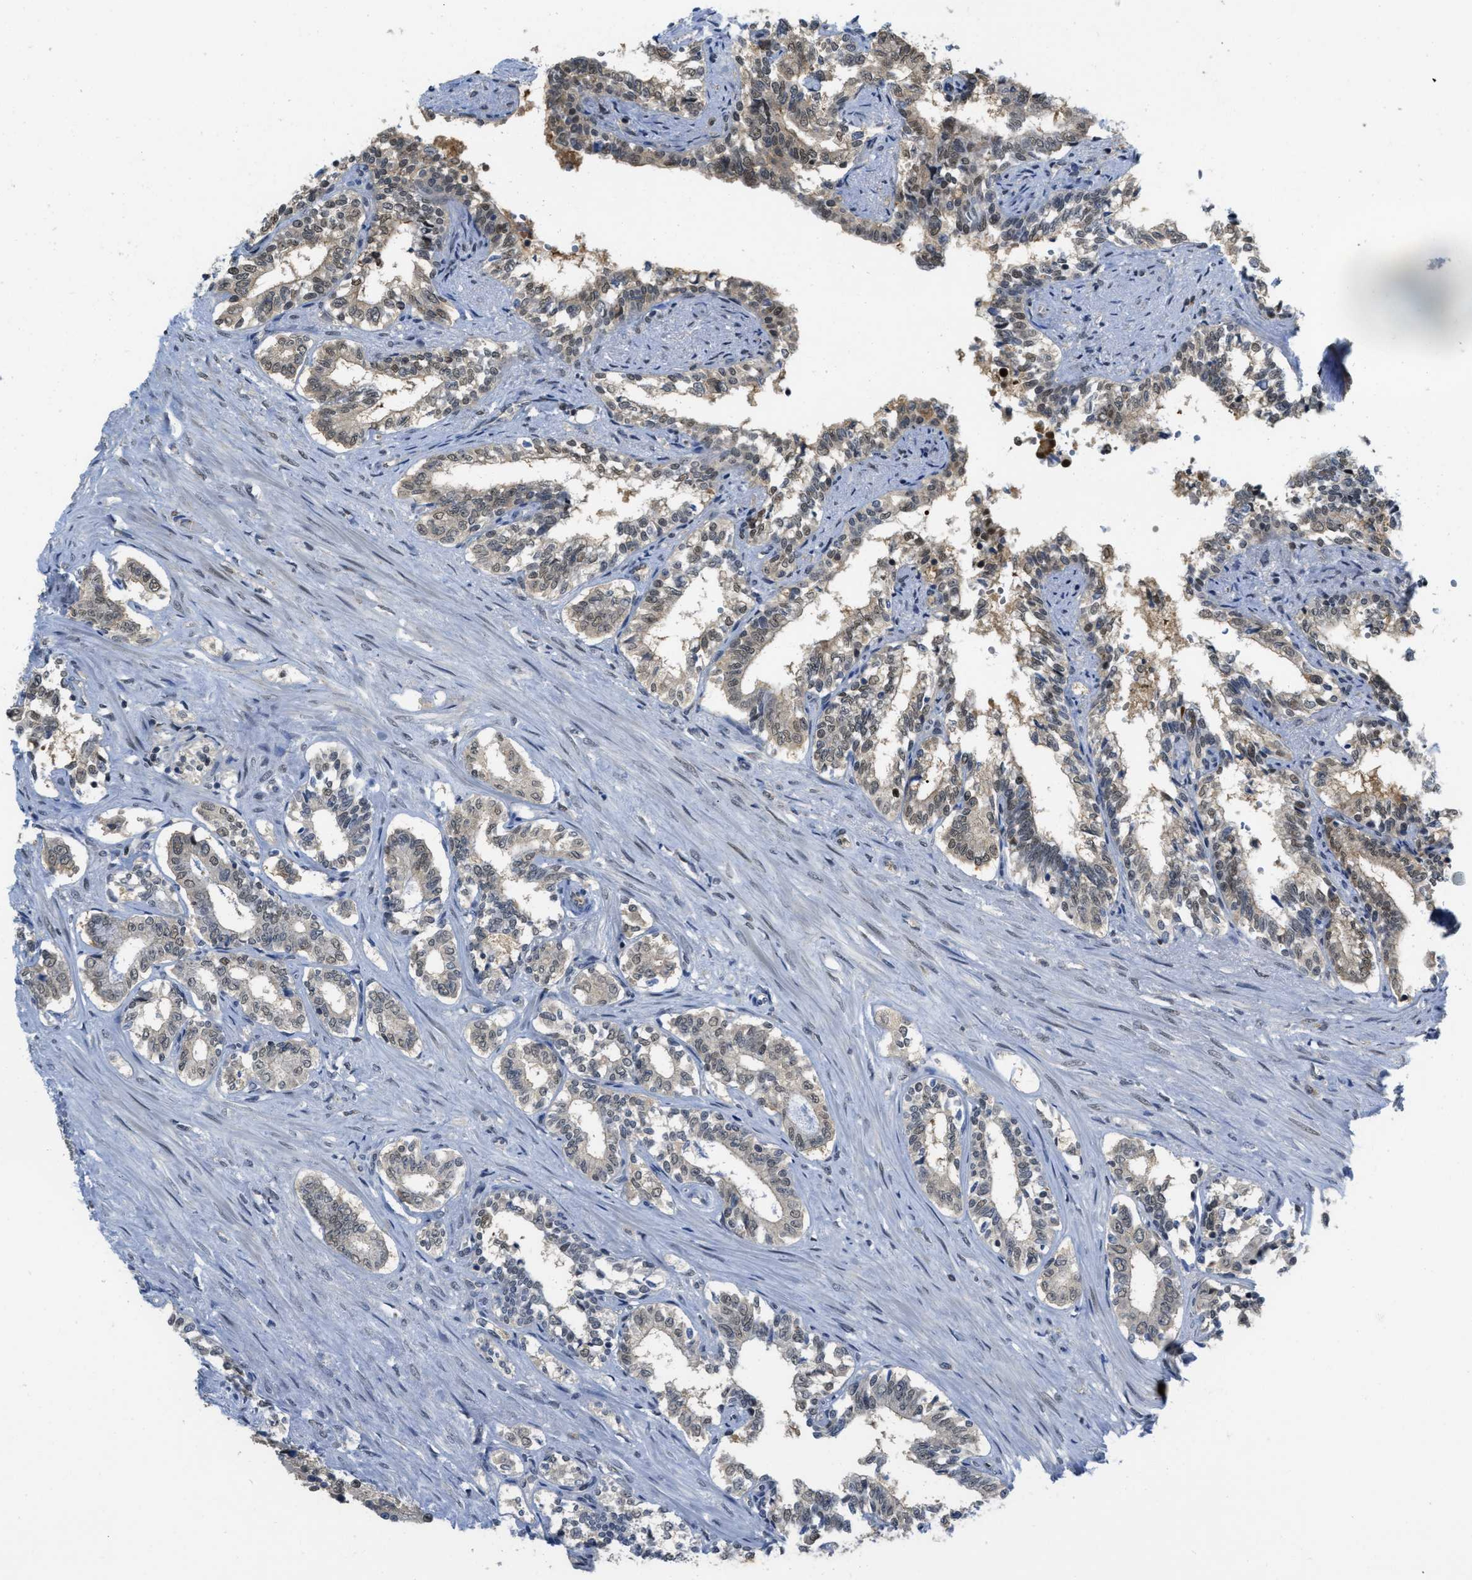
{"staining": {"intensity": "strong", "quantity": "25%-75%", "location": "nuclear"}, "tissue": "seminal vesicle", "cell_type": "Glandular cells", "image_type": "normal", "snomed": [{"axis": "morphology", "description": "Normal tissue, NOS"}, {"axis": "morphology", "description": "Adenocarcinoma, High grade"}, {"axis": "topography", "description": "Prostate"}, {"axis": "topography", "description": "Seminal veicle"}], "caption": "Strong nuclear positivity for a protein is identified in approximately 25%-75% of glandular cells of normal seminal vesicle using immunohistochemistry (IHC).", "gene": "PSMC5", "patient": {"sex": "male", "age": 55}}